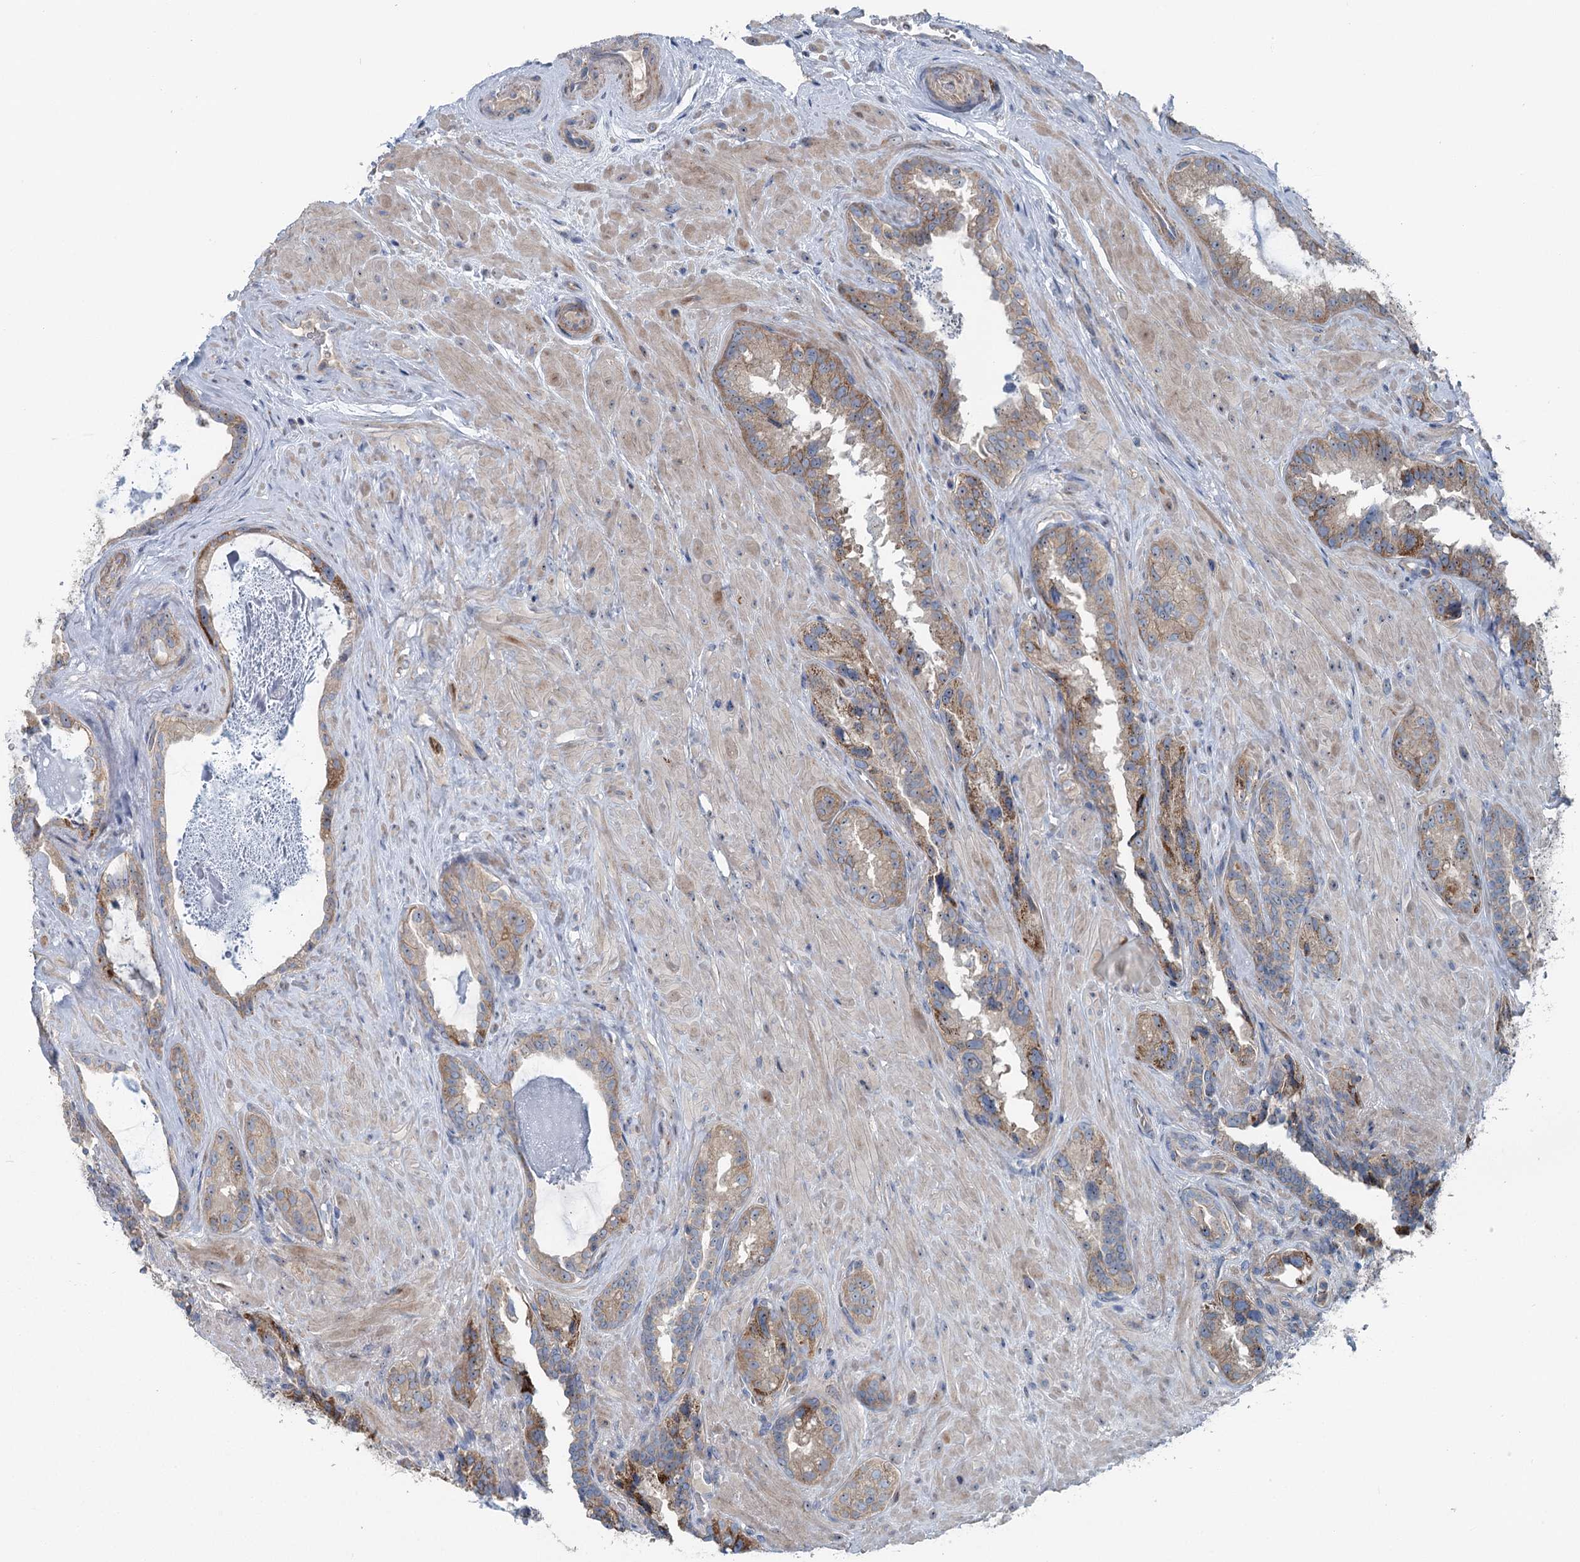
{"staining": {"intensity": "moderate", "quantity": ">75%", "location": "cytoplasmic/membranous"}, "tissue": "seminal vesicle", "cell_type": "Glandular cells", "image_type": "normal", "snomed": [{"axis": "morphology", "description": "Normal tissue, NOS"}, {"axis": "topography", "description": "Seminal veicle"}, {"axis": "topography", "description": "Peripheral nerve tissue"}], "caption": "Immunohistochemistry (IHC) image of unremarkable seminal vesicle stained for a protein (brown), which shows medium levels of moderate cytoplasmic/membranous positivity in approximately >75% of glandular cells.", "gene": "MARK2", "patient": {"sex": "male", "age": 67}}